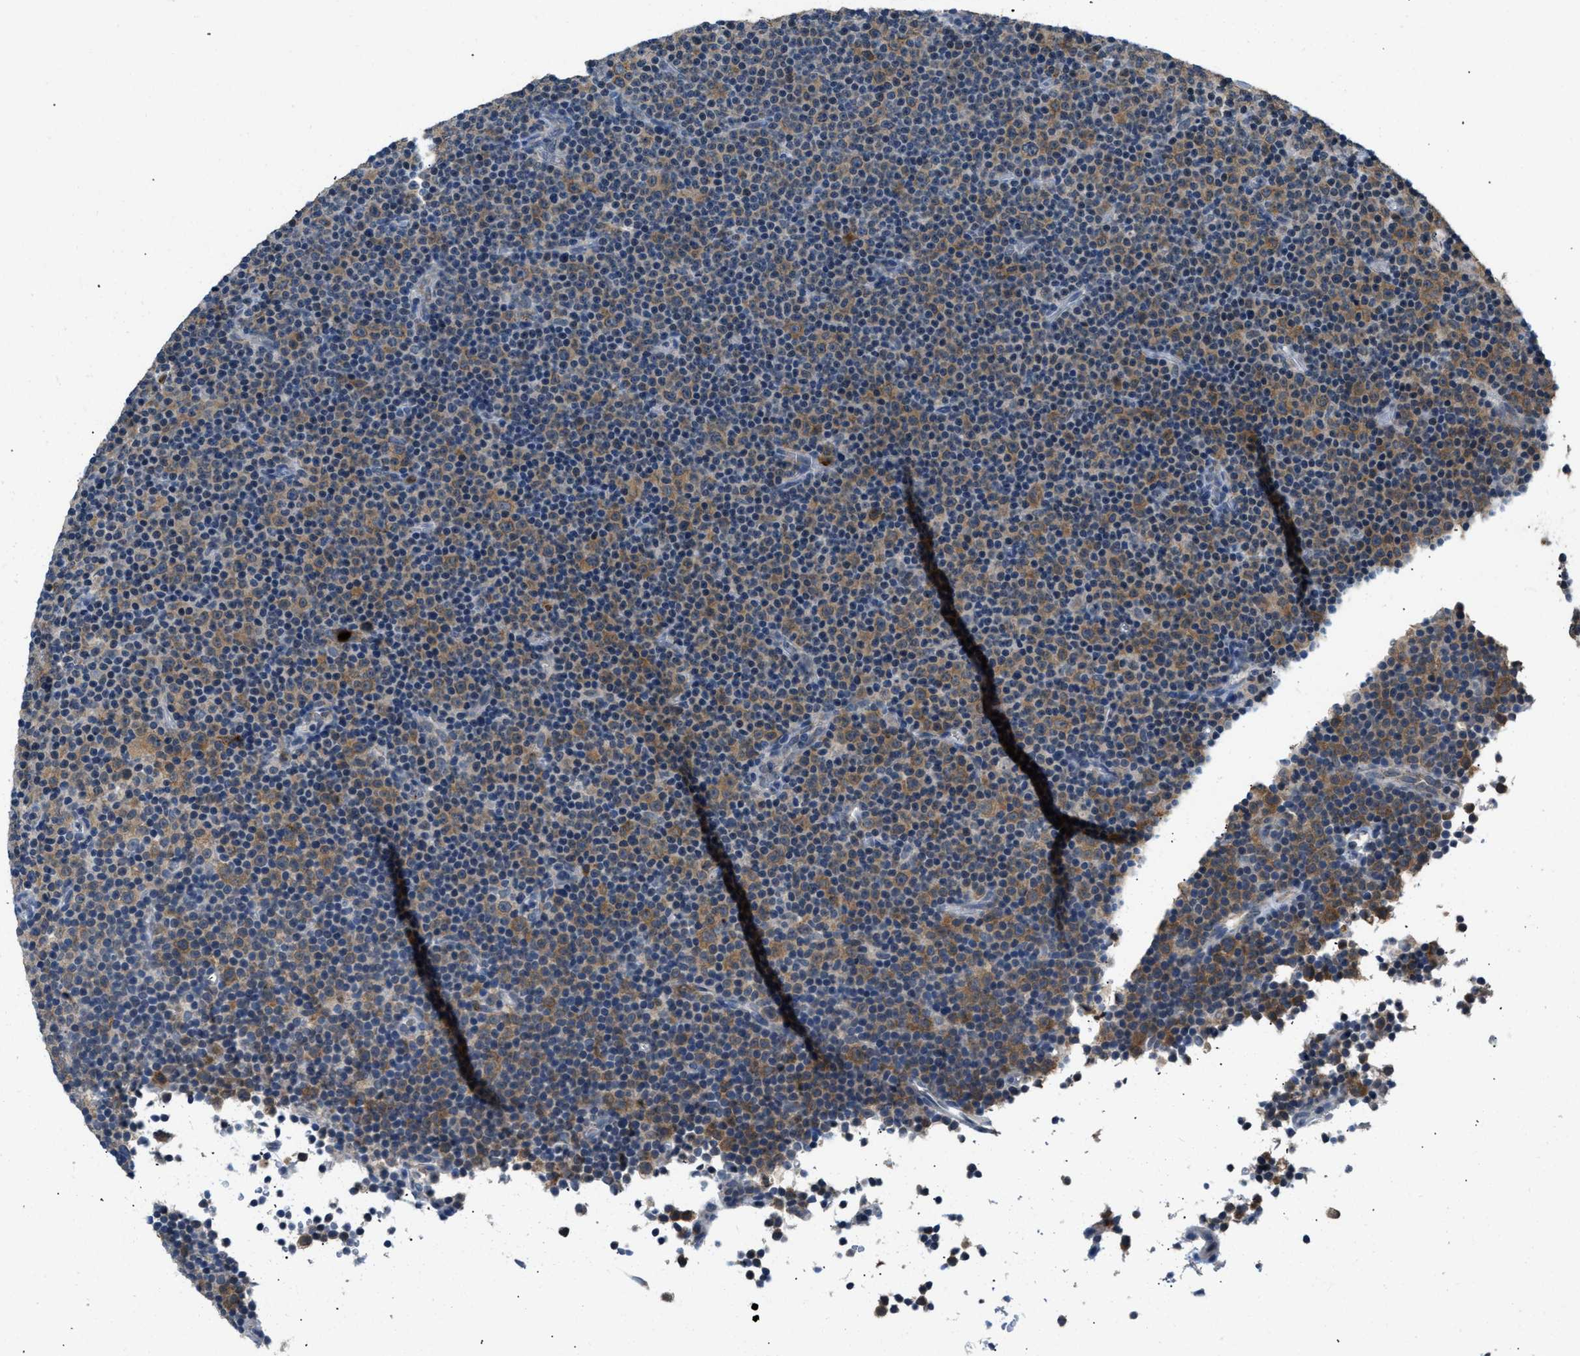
{"staining": {"intensity": "weak", "quantity": "25%-75%", "location": "cytoplasmic/membranous"}, "tissue": "lymphoma", "cell_type": "Tumor cells", "image_type": "cancer", "snomed": [{"axis": "morphology", "description": "Malignant lymphoma, non-Hodgkin's type, Low grade"}, {"axis": "topography", "description": "Lymph node"}], "caption": "A brown stain shows weak cytoplasmic/membranous staining of a protein in human malignant lymphoma, non-Hodgkin's type (low-grade) tumor cells.", "gene": "TOMM34", "patient": {"sex": "female", "age": 67}}